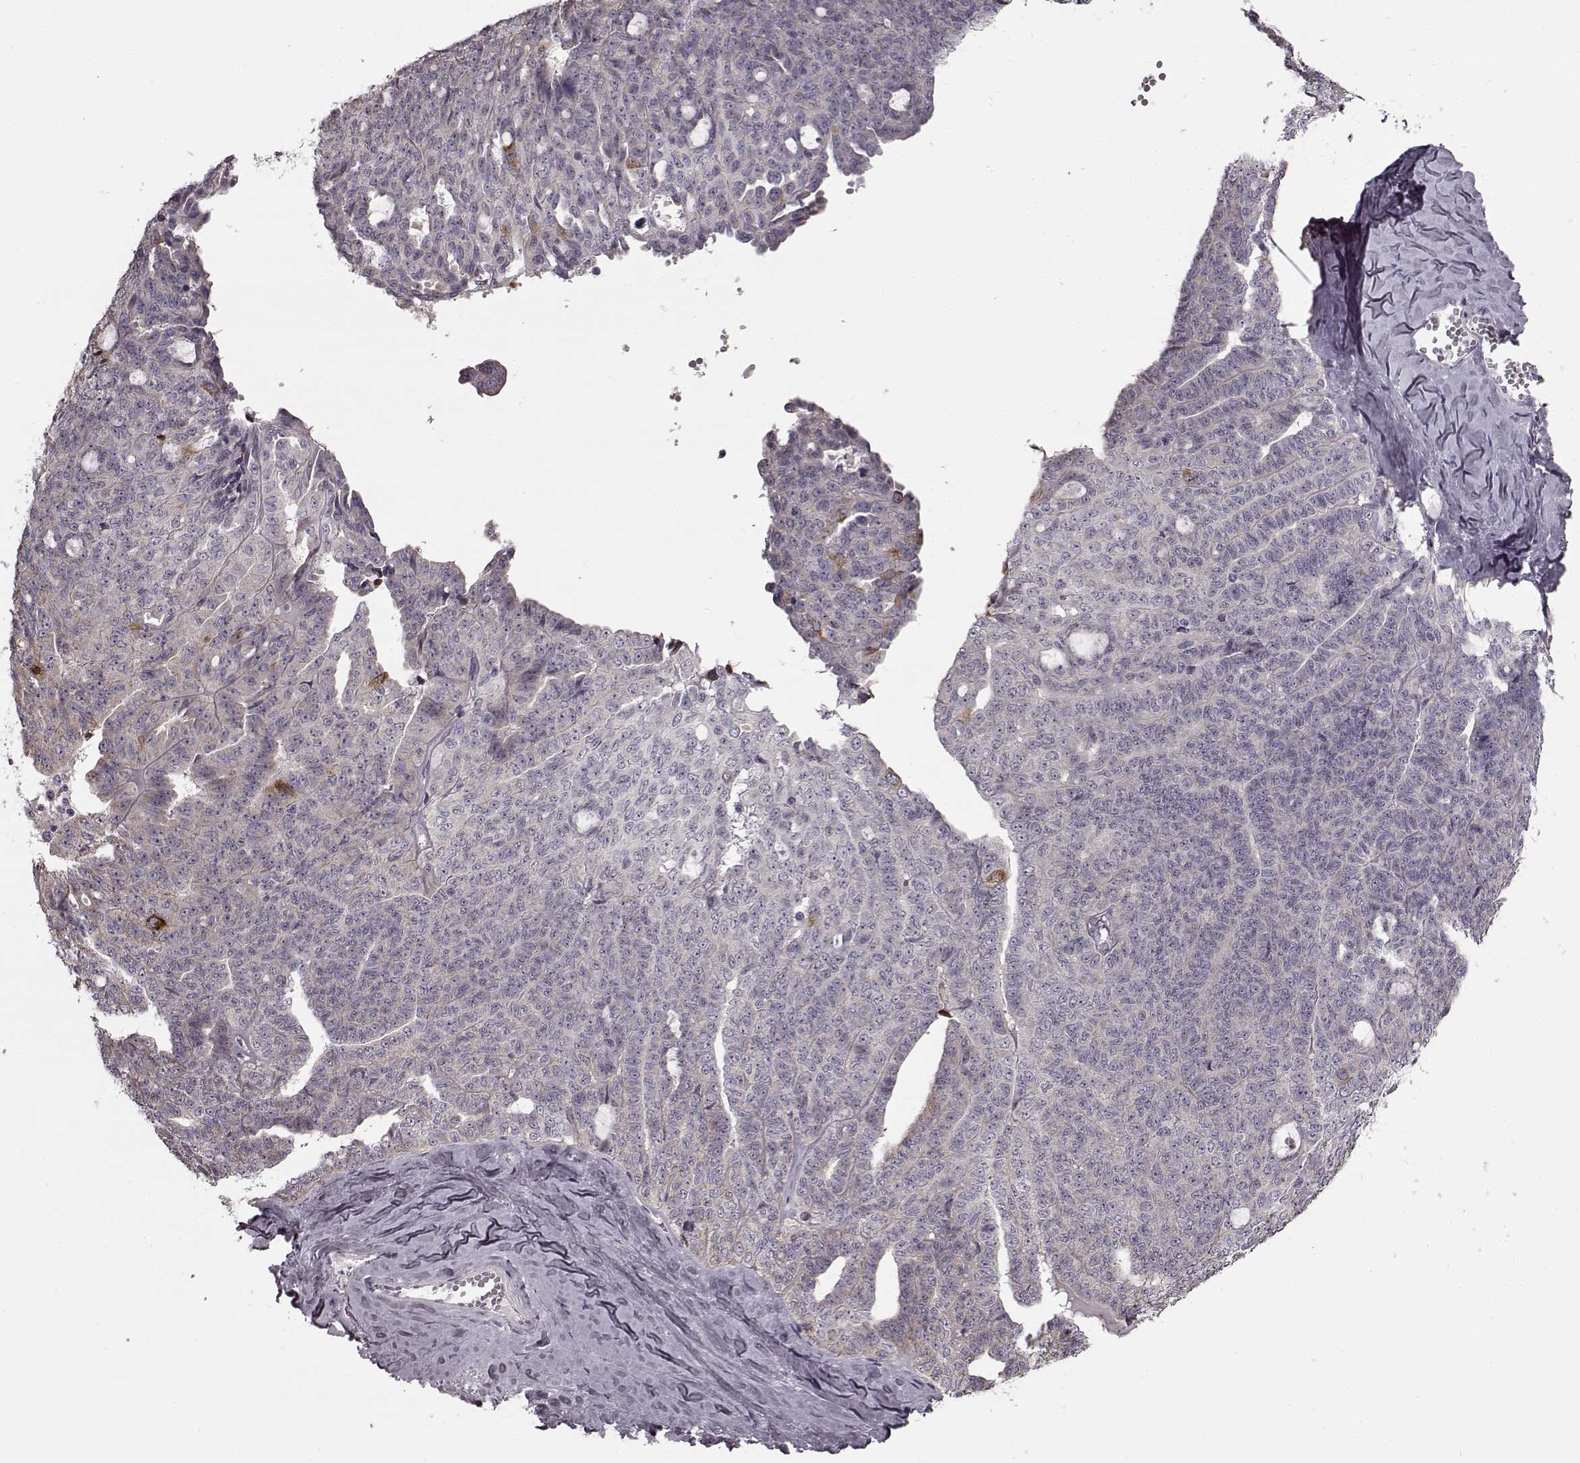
{"staining": {"intensity": "weak", "quantity": "<25%", "location": "cytoplasmic/membranous"}, "tissue": "ovarian cancer", "cell_type": "Tumor cells", "image_type": "cancer", "snomed": [{"axis": "morphology", "description": "Cystadenocarcinoma, serous, NOS"}, {"axis": "topography", "description": "Ovary"}], "caption": "There is no significant positivity in tumor cells of ovarian serous cystadenocarcinoma. (IHC, brightfield microscopy, high magnification).", "gene": "HMMR", "patient": {"sex": "female", "age": 71}}